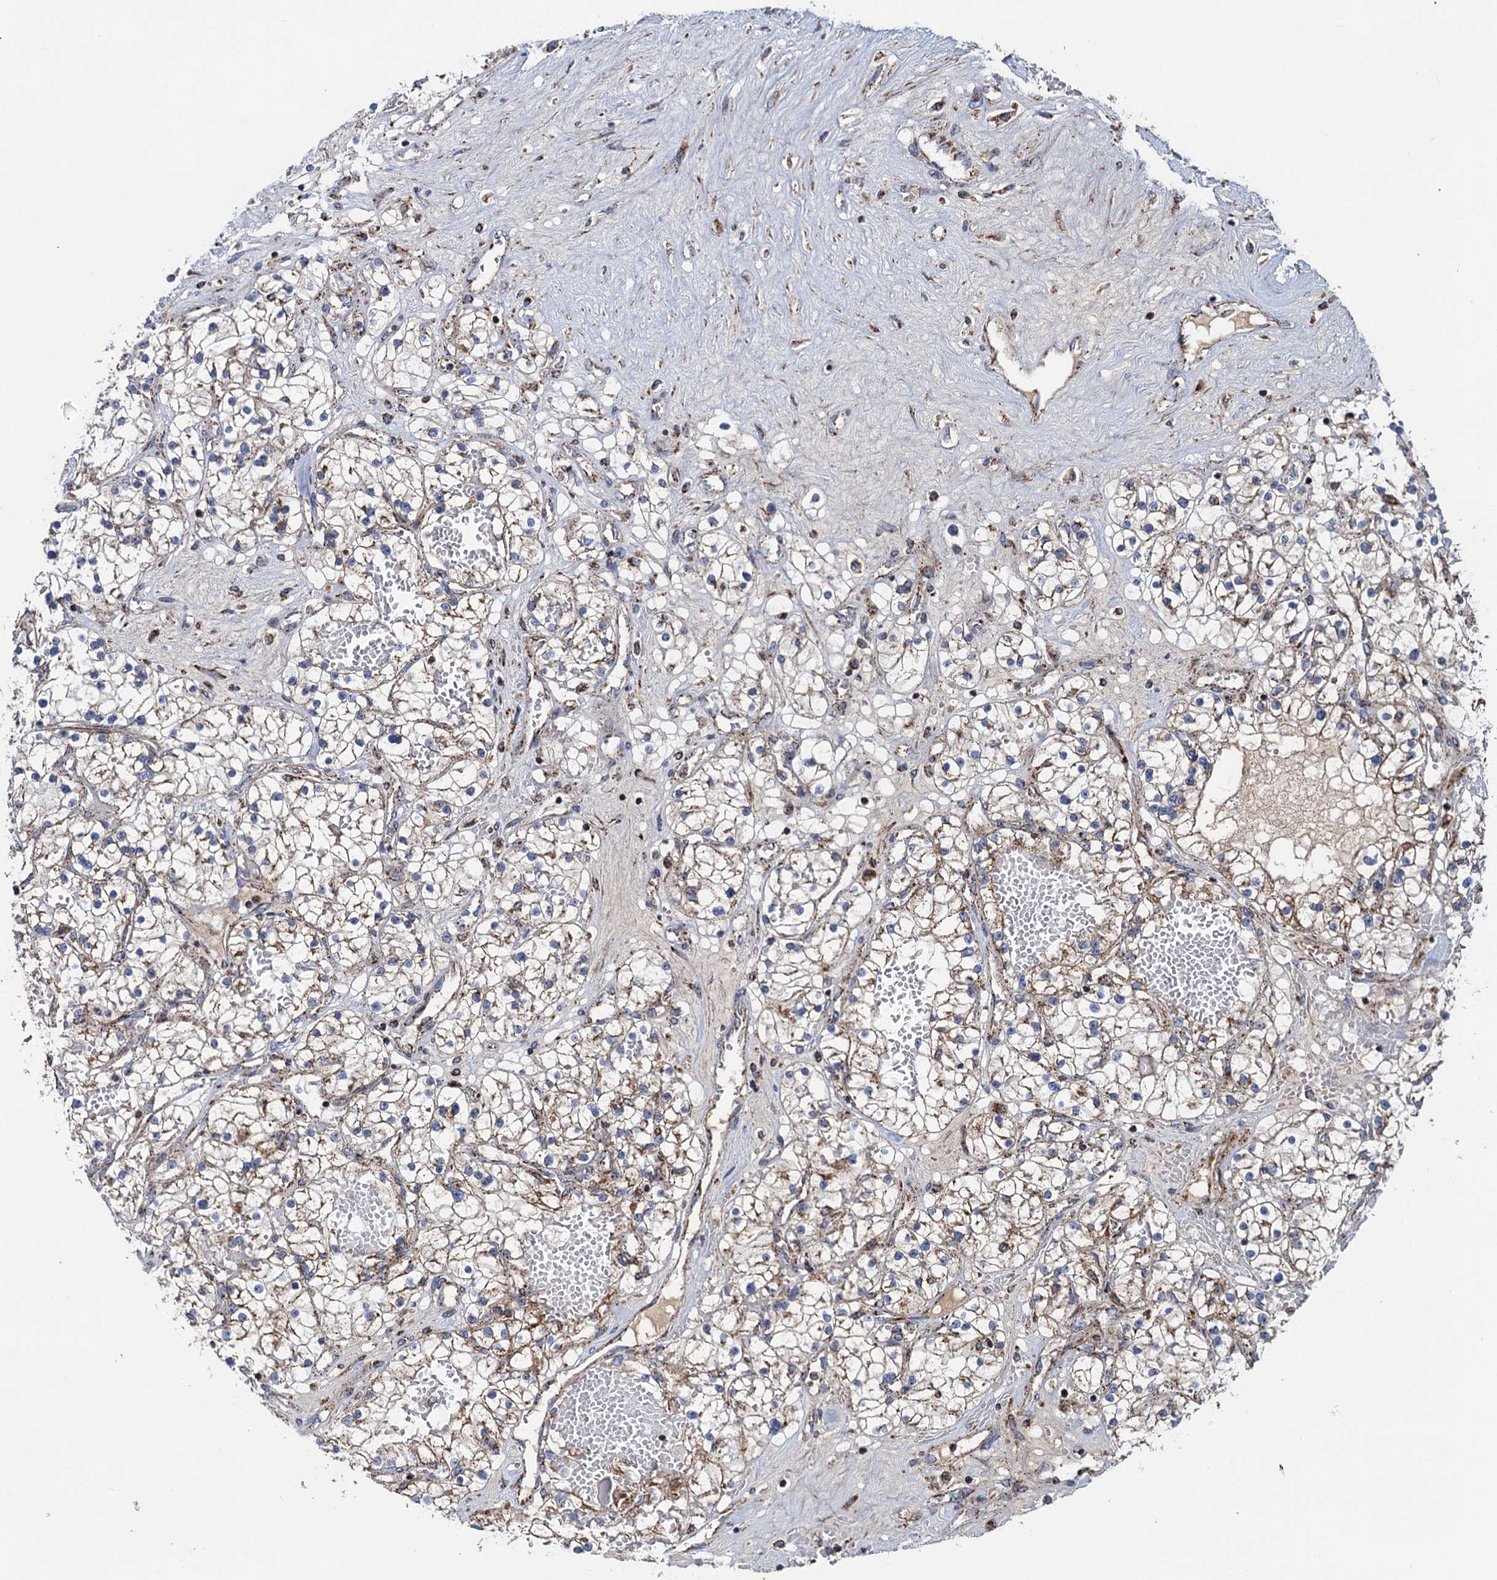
{"staining": {"intensity": "moderate", "quantity": "25%-75%", "location": "cytoplasmic/membranous"}, "tissue": "renal cancer", "cell_type": "Tumor cells", "image_type": "cancer", "snomed": [{"axis": "morphology", "description": "Normal tissue, NOS"}, {"axis": "morphology", "description": "Adenocarcinoma, NOS"}, {"axis": "topography", "description": "Kidney"}], "caption": "IHC image of neoplastic tissue: adenocarcinoma (renal) stained using immunohistochemistry (IHC) reveals medium levels of moderate protein expression localized specifically in the cytoplasmic/membranous of tumor cells, appearing as a cytoplasmic/membranous brown color.", "gene": "GTPBP3", "patient": {"sex": "male", "age": 68}}